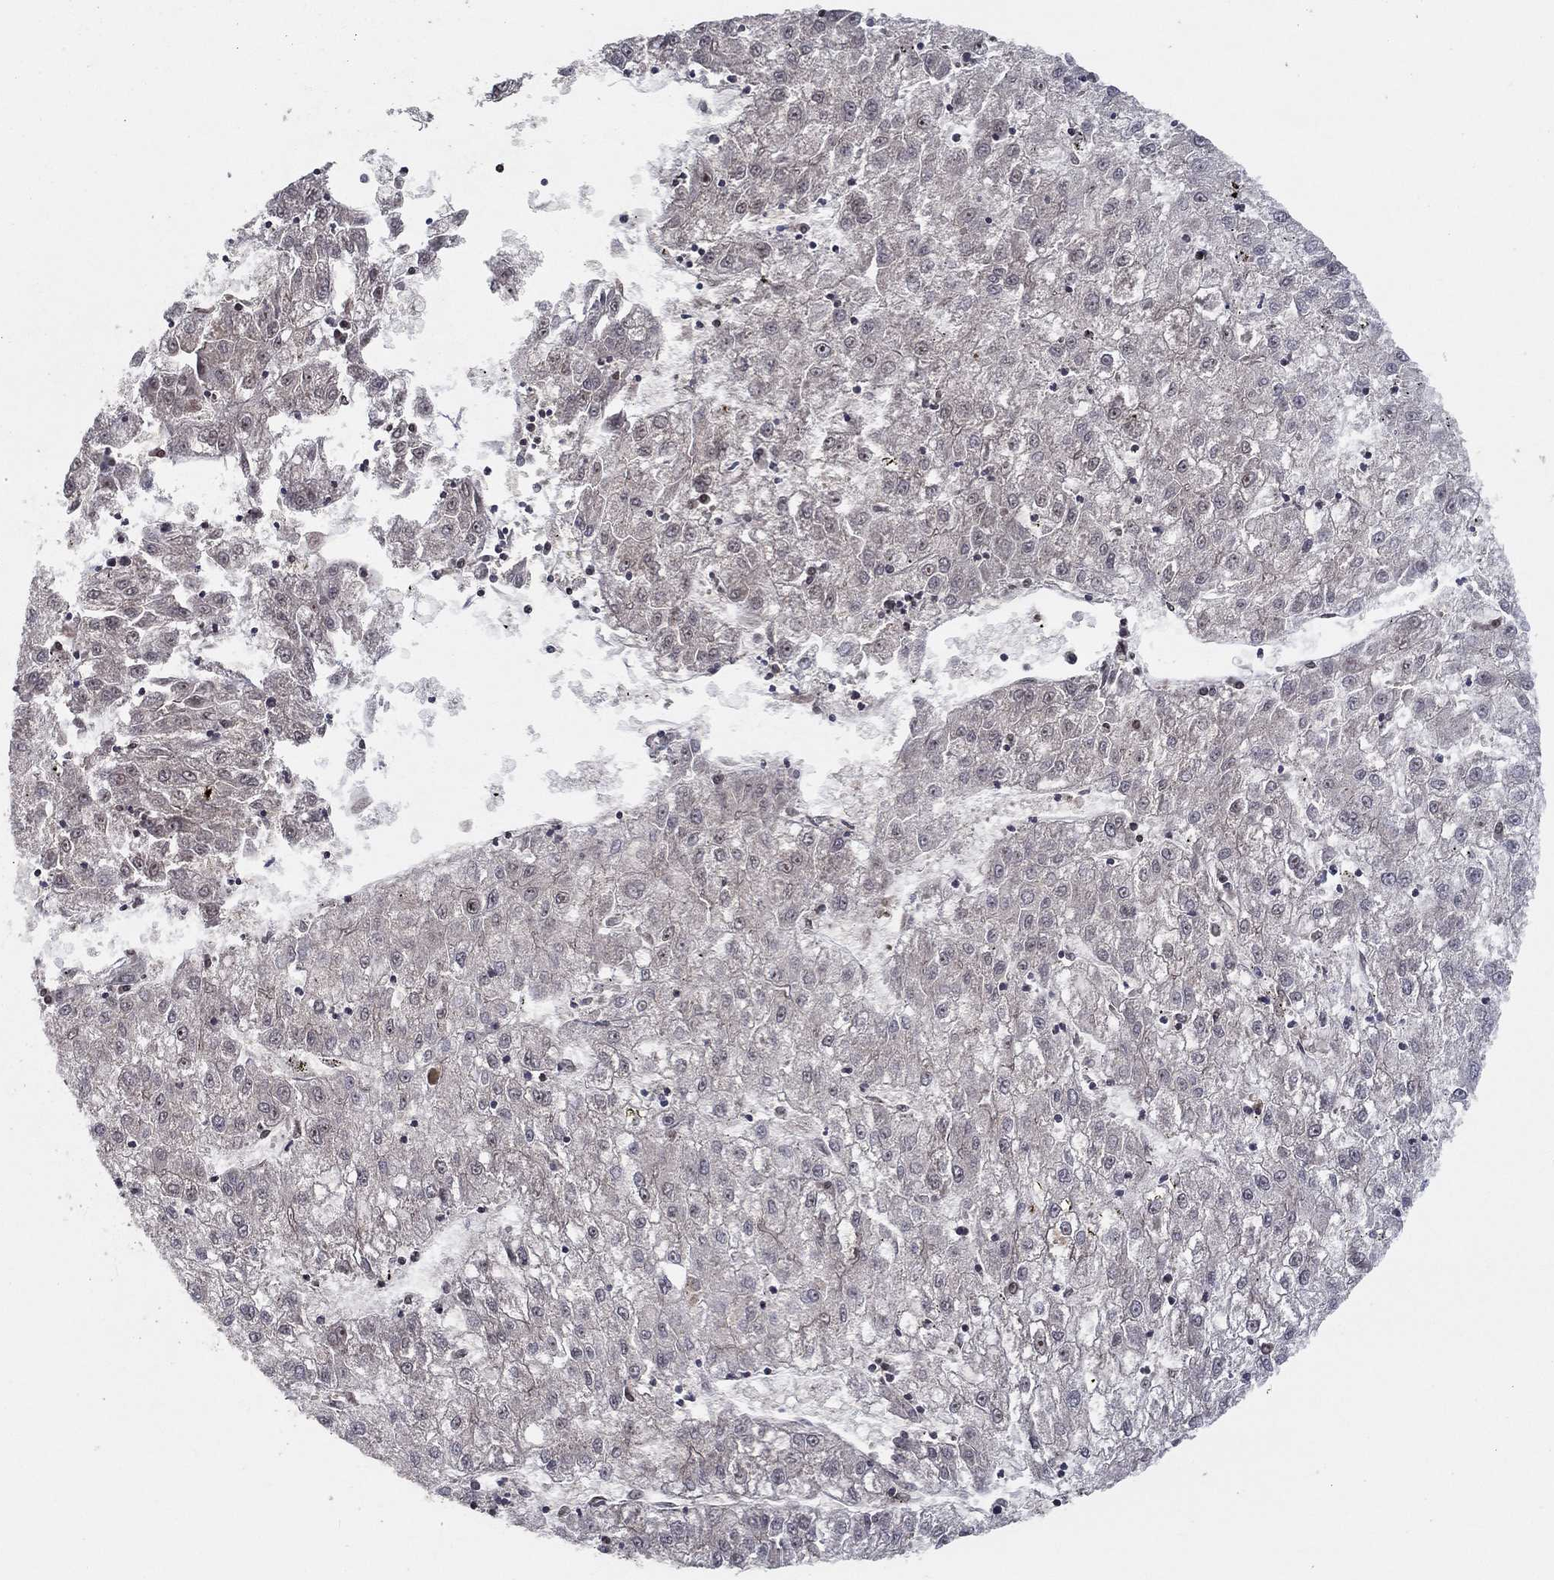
{"staining": {"intensity": "negative", "quantity": "none", "location": "none"}, "tissue": "liver cancer", "cell_type": "Tumor cells", "image_type": "cancer", "snomed": [{"axis": "morphology", "description": "Carcinoma, Hepatocellular, NOS"}, {"axis": "topography", "description": "Liver"}], "caption": "Immunohistochemistry micrograph of liver hepatocellular carcinoma stained for a protein (brown), which displays no expression in tumor cells.", "gene": "CETN3", "patient": {"sex": "male", "age": 72}}